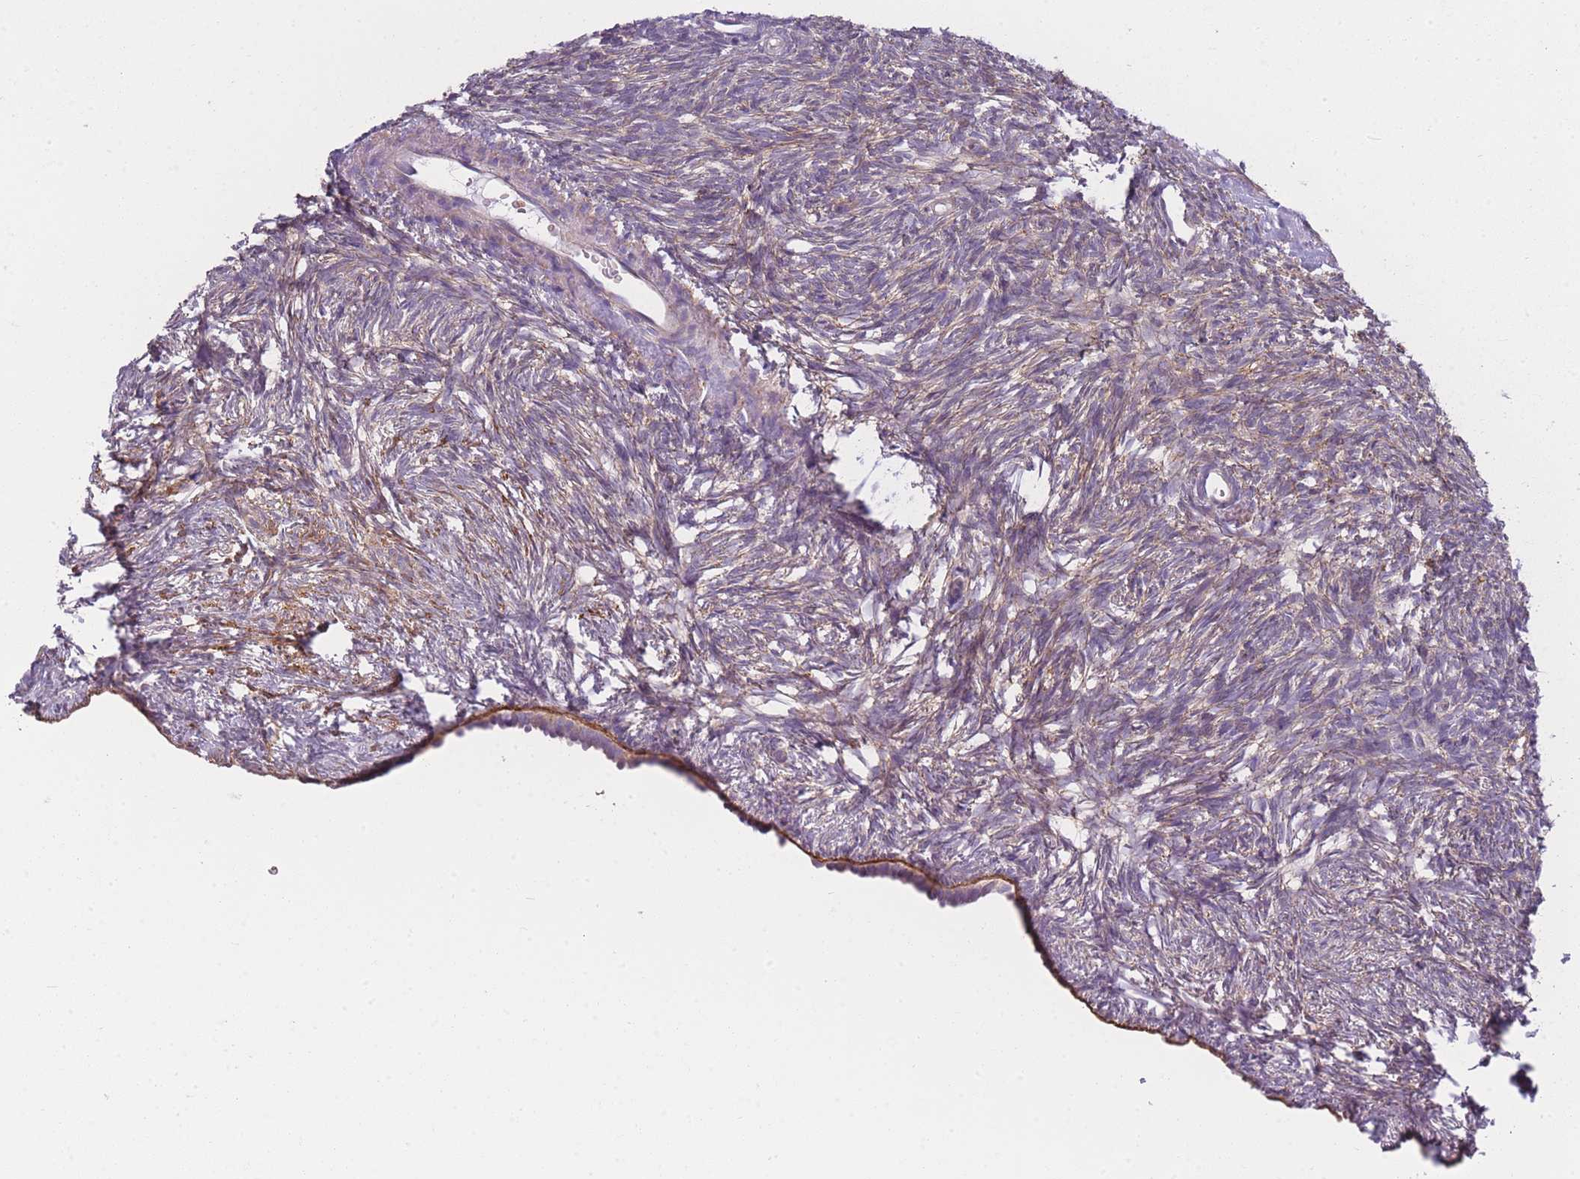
{"staining": {"intensity": "weak", "quantity": "25%-75%", "location": "cytoplasmic/membranous"}, "tissue": "ovary", "cell_type": "Ovarian stroma cells", "image_type": "normal", "snomed": [{"axis": "morphology", "description": "Normal tissue, NOS"}, {"axis": "topography", "description": "Ovary"}], "caption": "Immunohistochemical staining of normal ovary exhibits weak cytoplasmic/membranous protein positivity in approximately 25%-75% of ovarian stroma cells.", "gene": "AP3M1", "patient": {"sex": "female", "age": 51}}